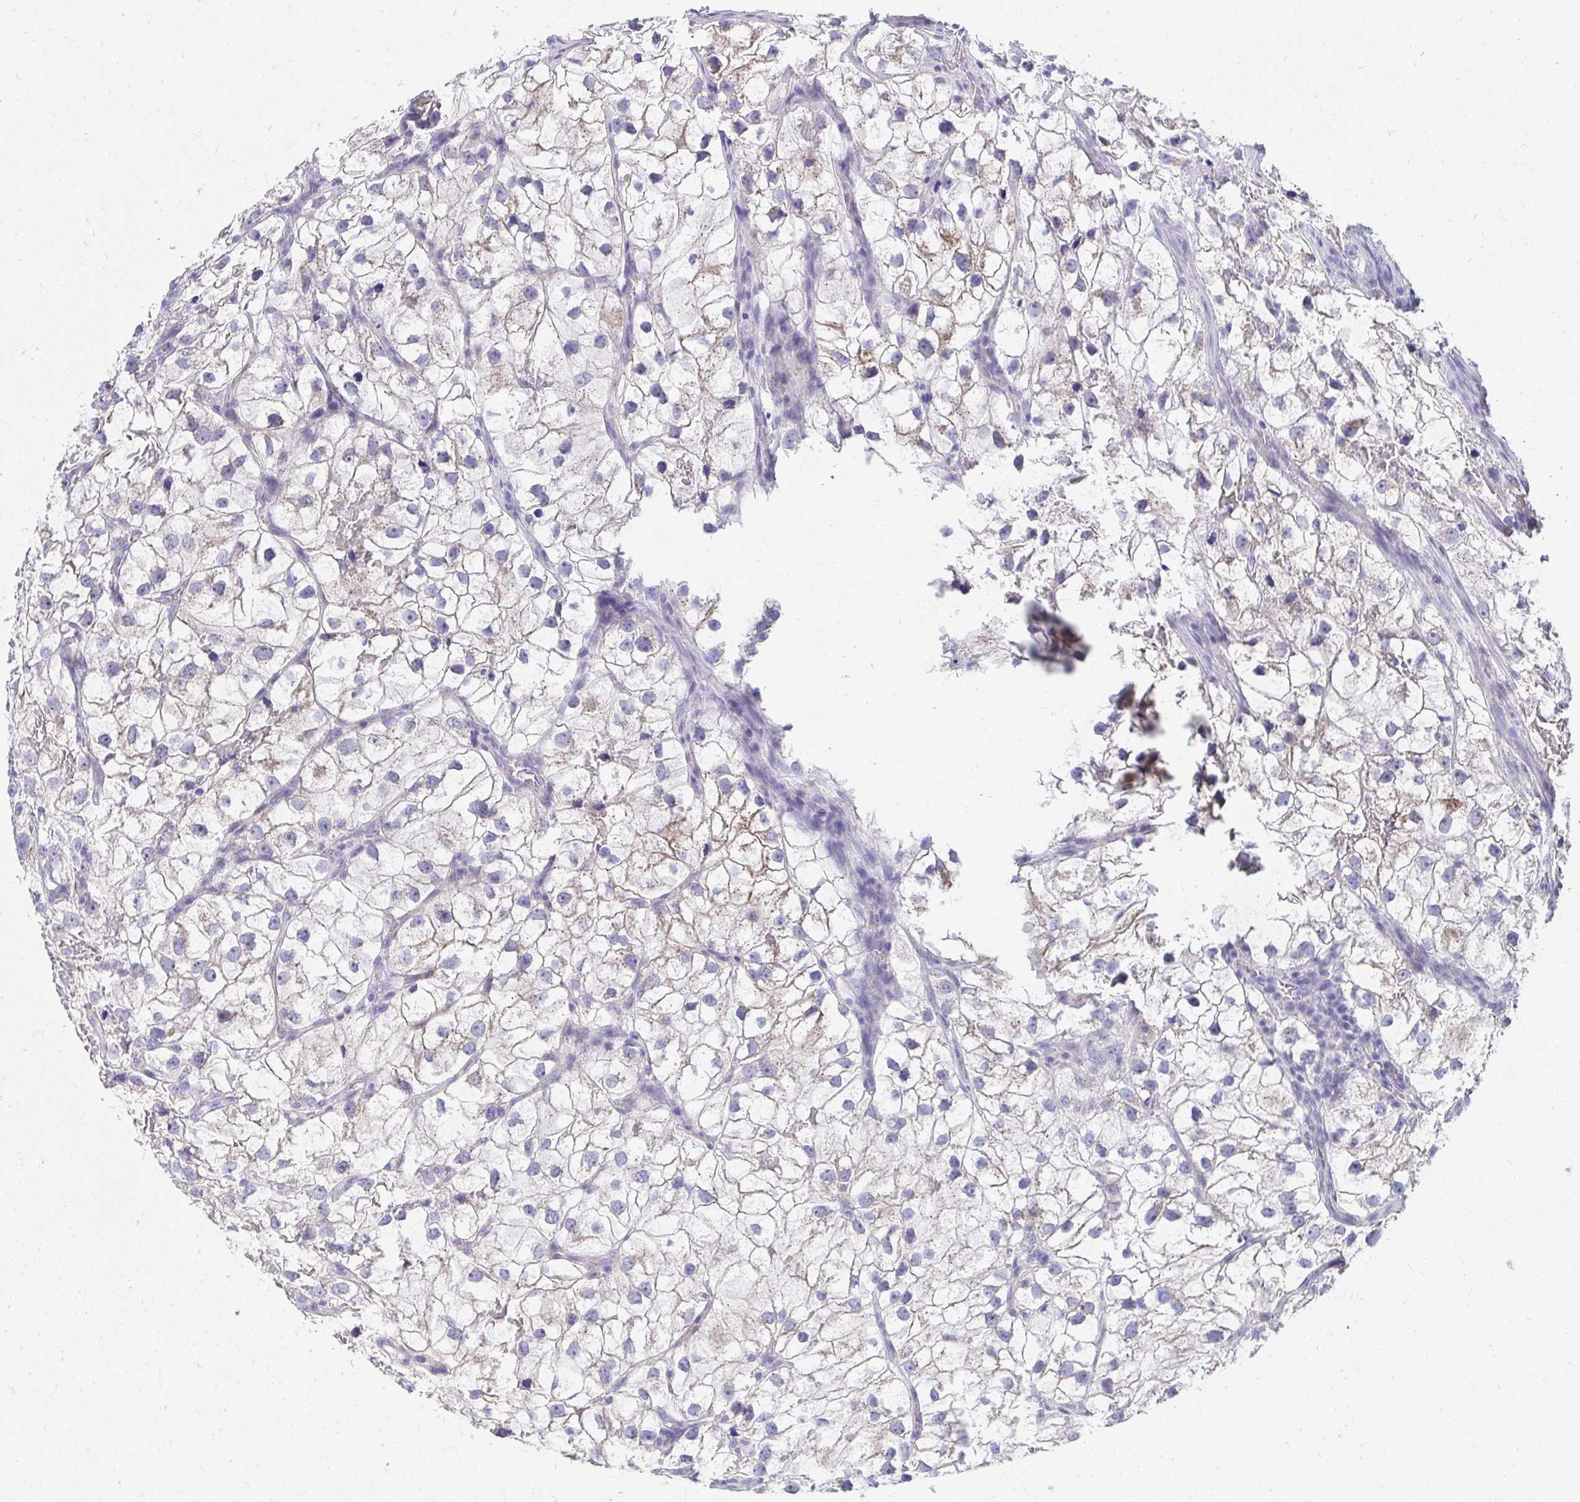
{"staining": {"intensity": "weak", "quantity": "<25%", "location": "cytoplasmic/membranous"}, "tissue": "renal cancer", "cell_type": "Tumor cells", "image_type": "cancer", "snomed": [{"axis": "morphology", "description": "Adenocarcinoma, NOS"}, {"axis": "topography", "description": "Kidney"}], "caption": "Tumor cells show no significant protein staining in renal cancer.", "gene": "TMPRSS2", "patient": {"sex": "male", "age": 59}}